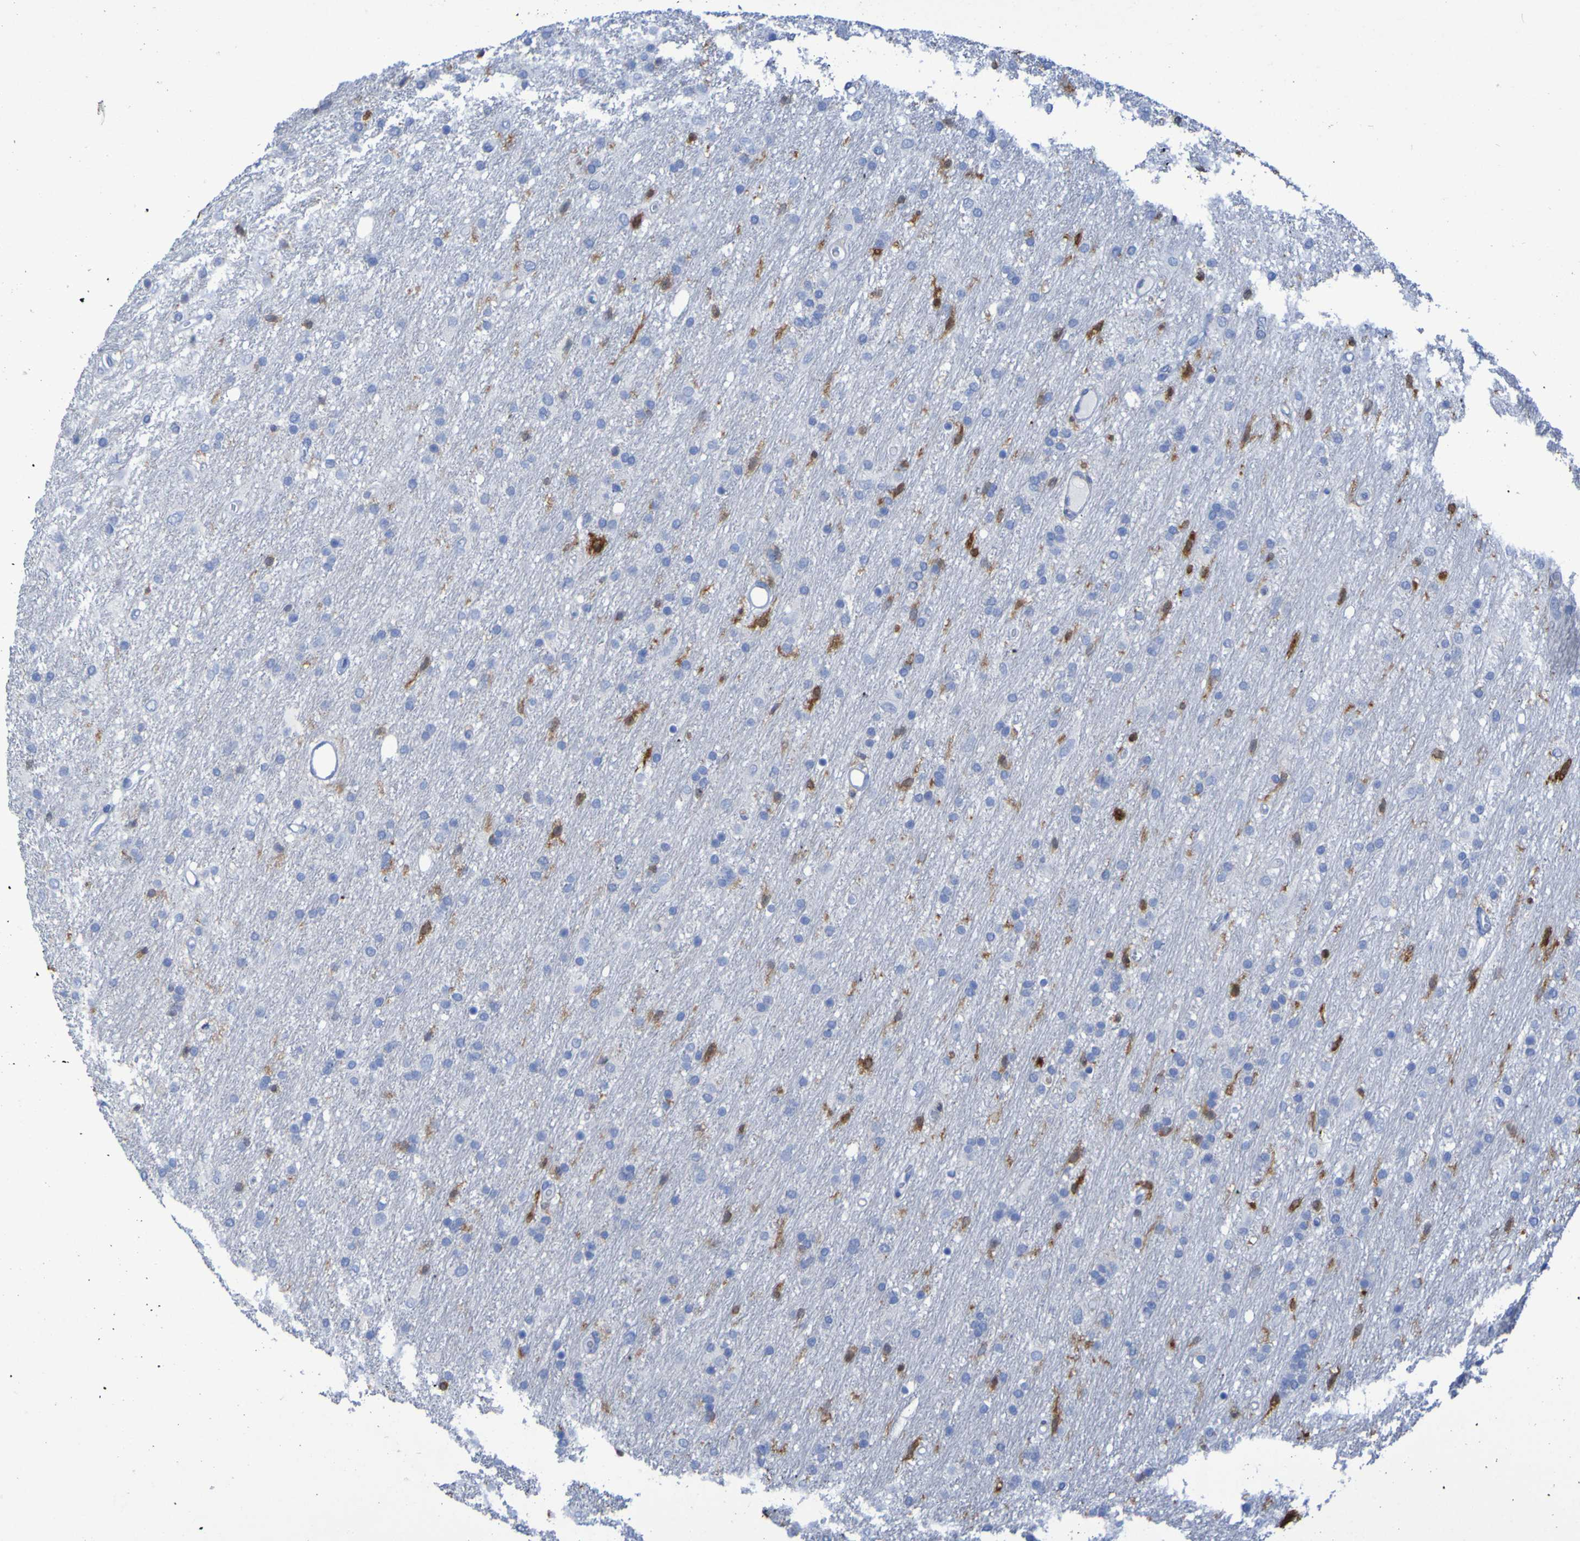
{"staining": {"intensity": "moderate", "quantity": "<25%", "location": "cytoplasmic/membranous"}, "tissue": "glioma", "cell_type": "Tumor cells", "image_type": "cancer", "snomed": [{"axis": "morphology", "description": "Glioma, malignant, Low grade"}, {"axis": "topography", "description": "Brain"}], "caption": "Tumor cells reveal moderate cytoplasmic/membranous expression in about <25% of cells in glioma.", "gene": "MPPE1", "patient": {"sex": "male", "age": 77}}